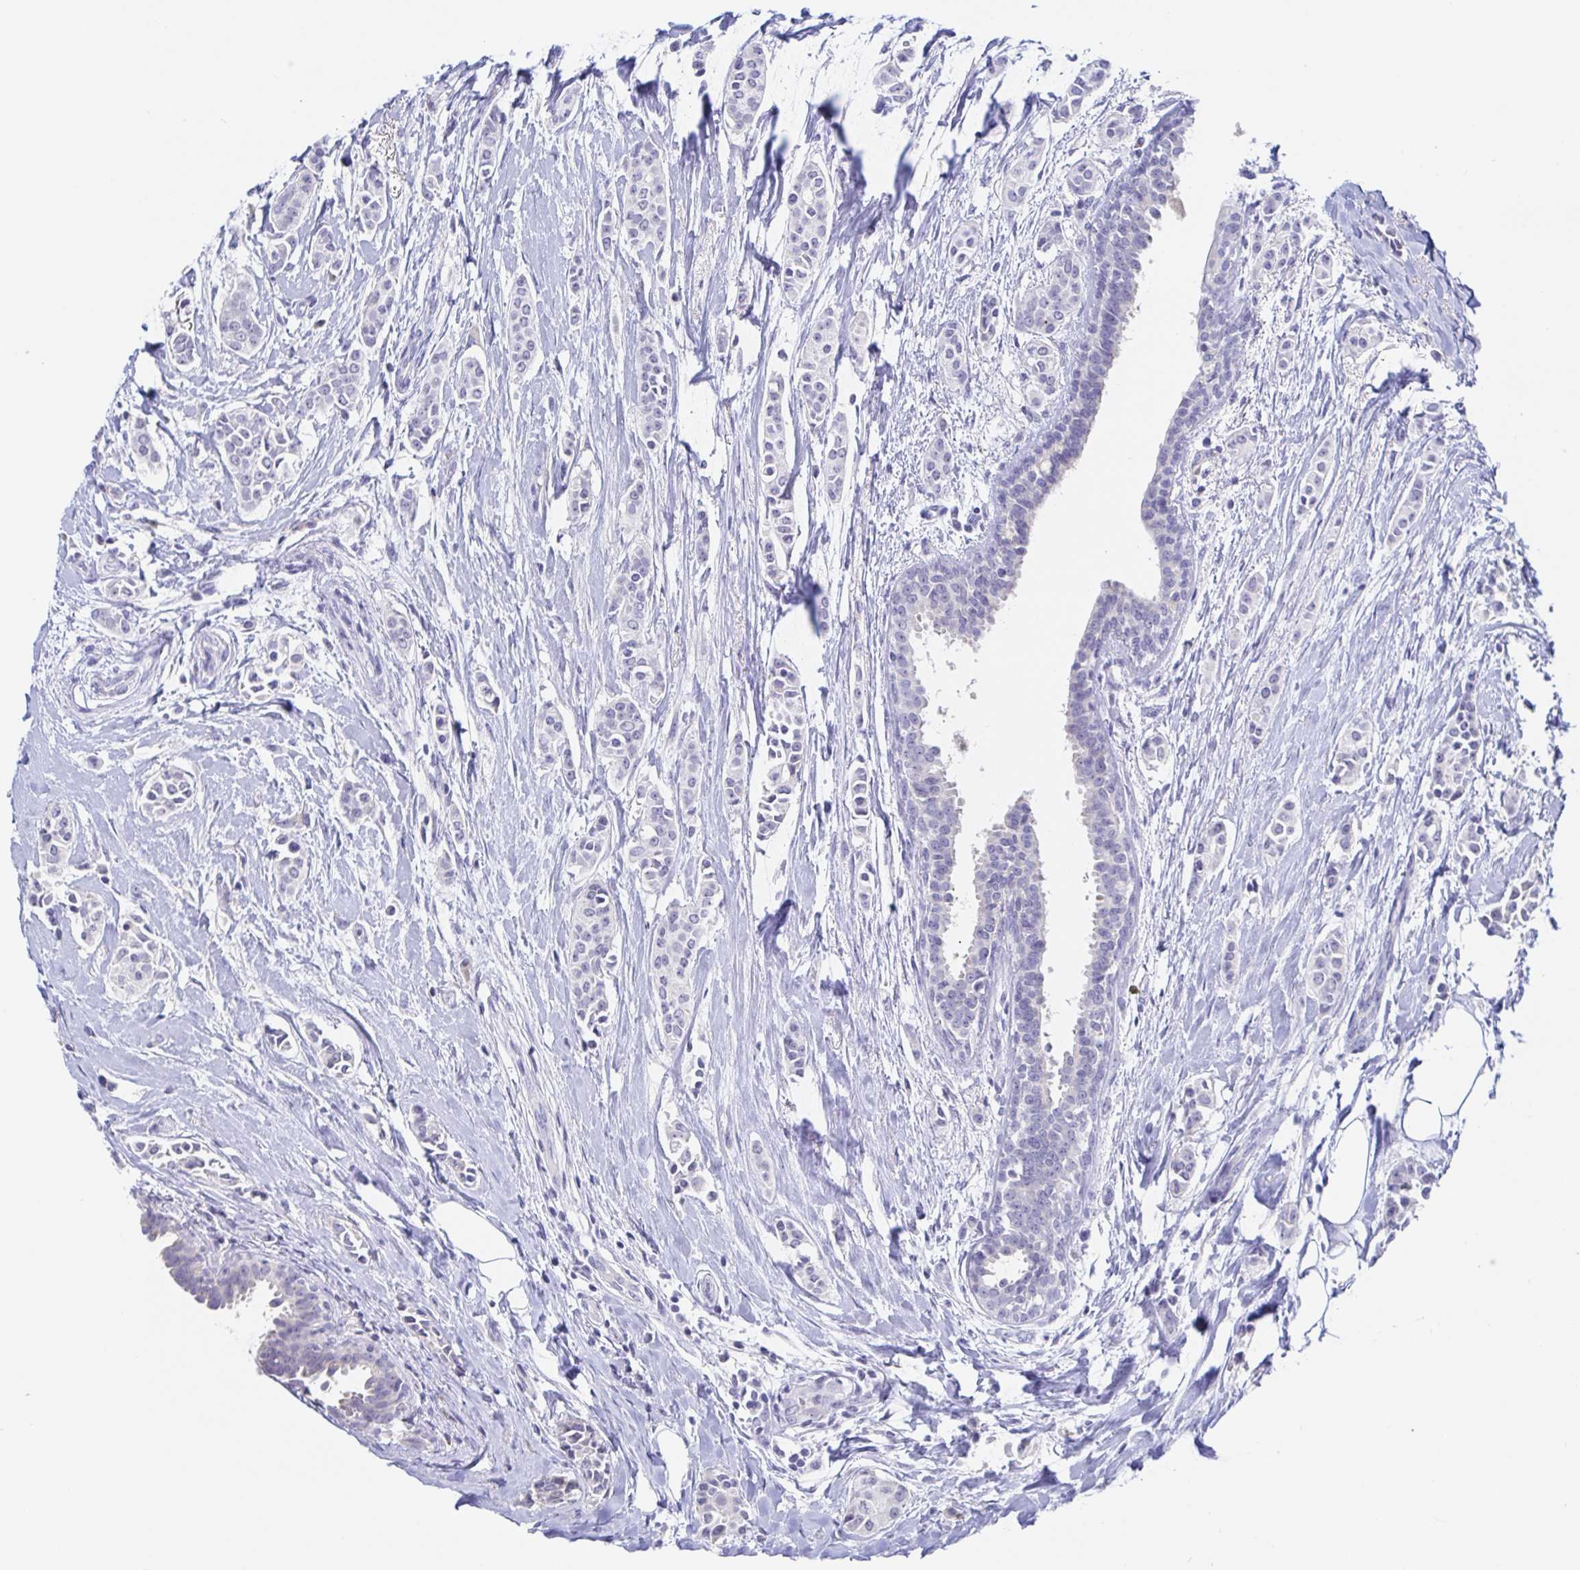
{"staining": {"intensity": "negative", "quantity": "none", "location": "none"}, "tissue": "breast cancer", "cell_type": "Tumor cells", "image_type": "cancer", "snomed": [{"axis": "morphology", "description": "Duct carcinoma"}, {"axis": "topography", "description": "Breast"}], "caption": "Tumor cells are negative for protein expression in human breast infiltrating ductal carcinoma. Nuclei are stained in blue.", "gene": "SIAH3", "patient": {"sex": "female", "age": 64}}